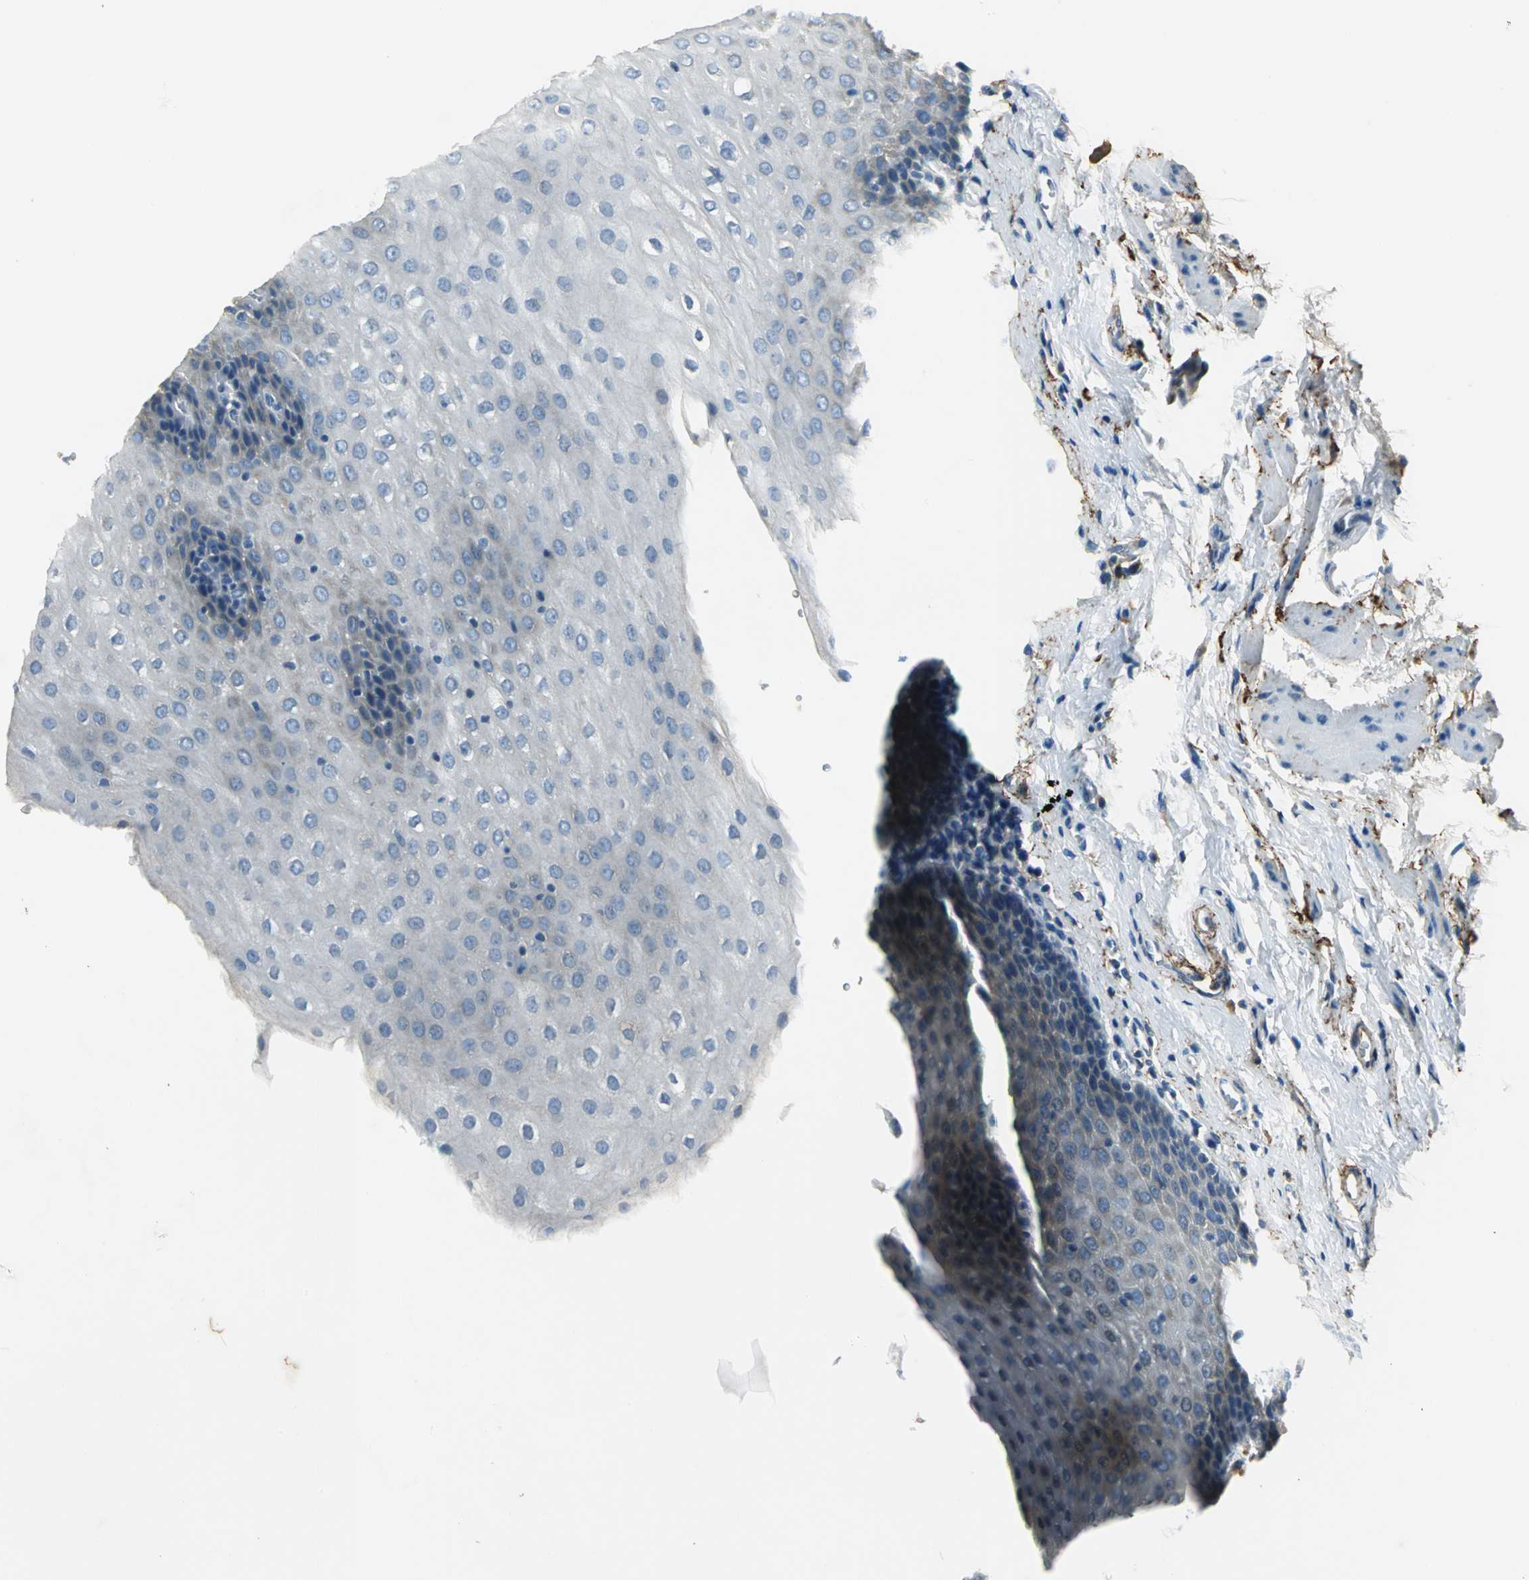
{"staining": {"intensity": "negative", "quantity": "none", "location": "none"}, "tissue": "esophagus", "cell_type": "Squamous epithelial cells", "image_type": "normal", "snomed": [{"axis": "morphology", "description": "Normal tissue, NOS"}, {"axis": "topography", "description": "Esophagus"}], "caption": "An immunohistochemistry histopathology image of unremarkable esophagus is shown. There is no staining in squamous epithelial cells of esophagus.", "gene": "SLC16A7", "patient": {"sex": "female", "age": 61}}